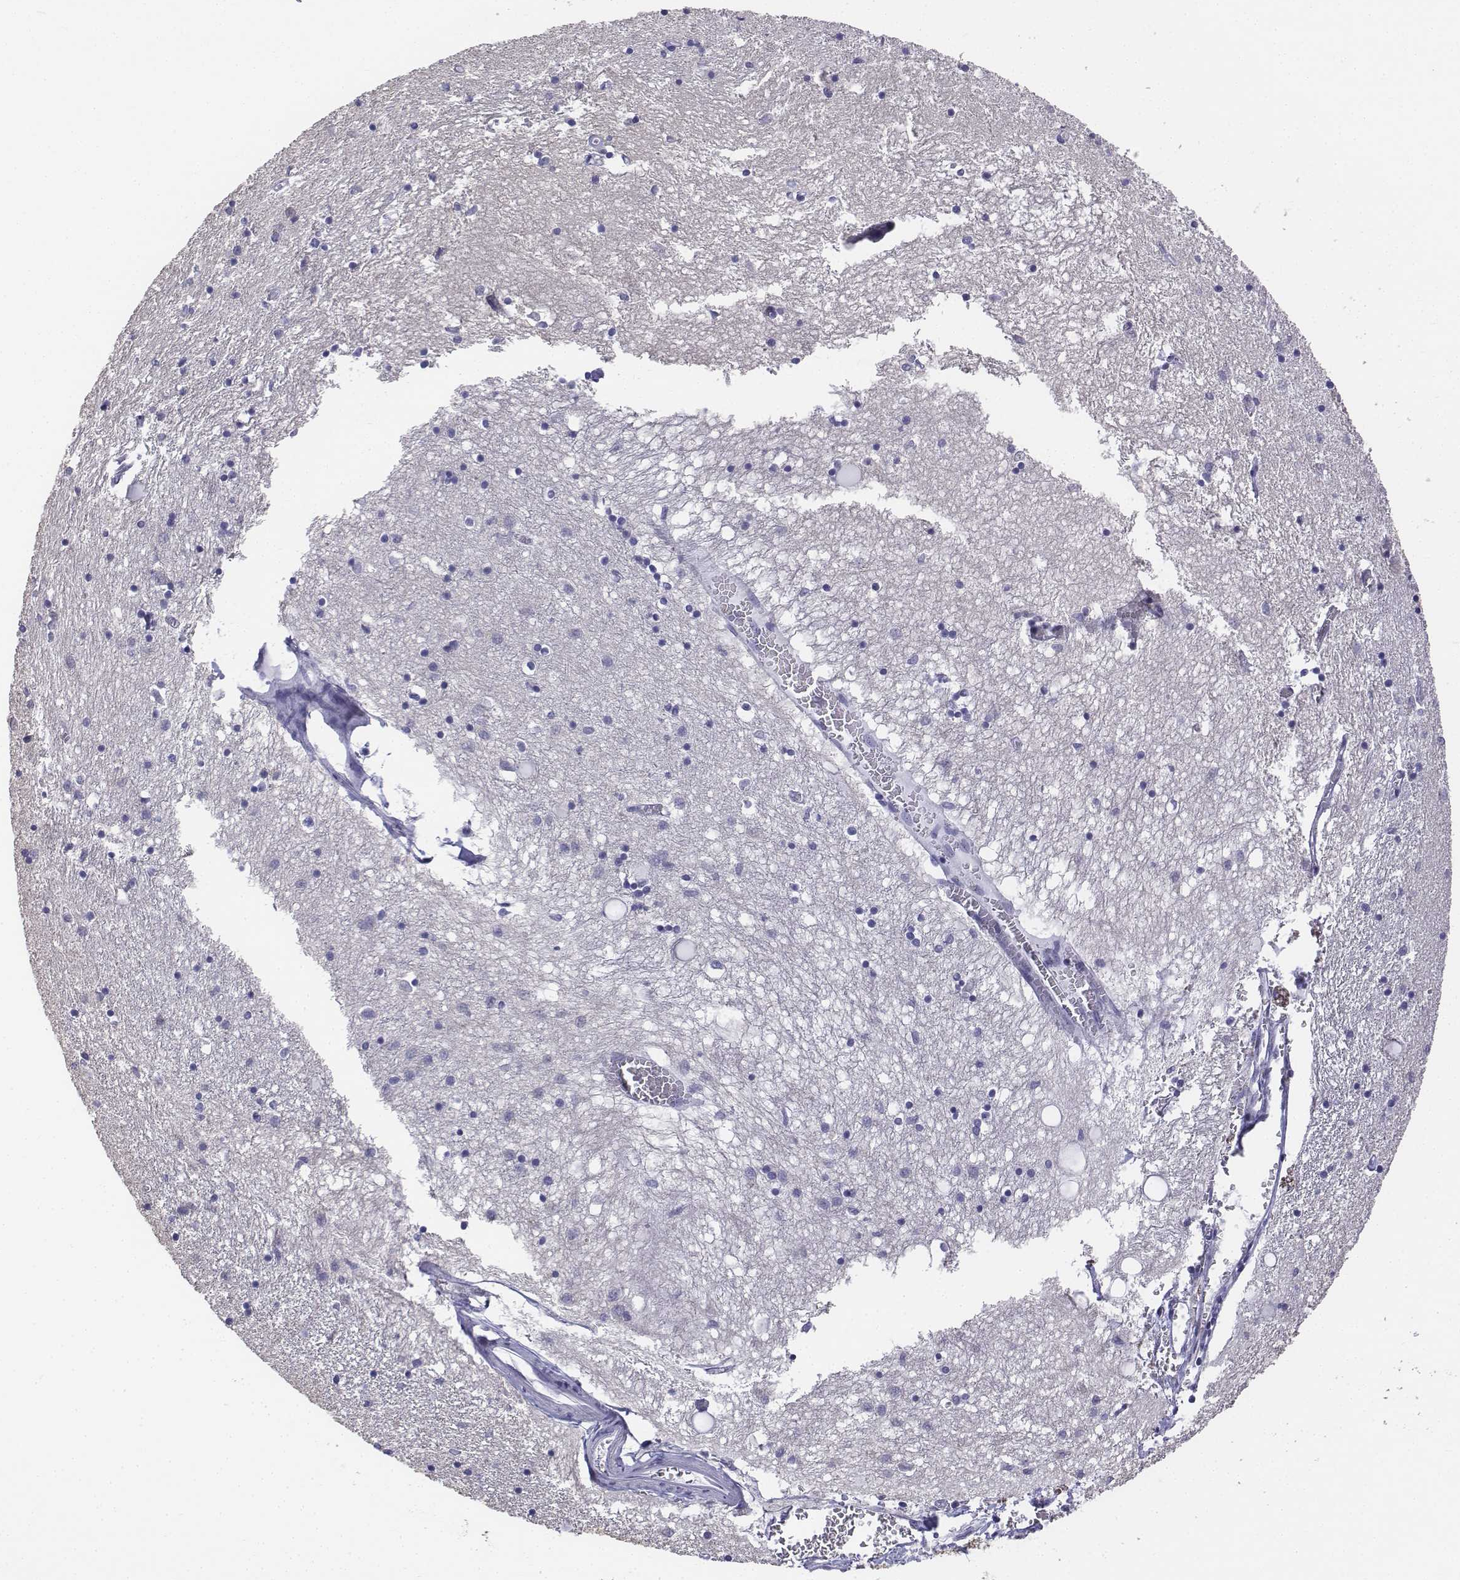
{"staining": {"intensity": "negative", "quantity": "none", "location": "none"}, "tissue": "hippocampus", "cell_type": "Glial cells", "image_type": "normal", "snomed": [{"axis": "morphology", "description": "Normal tissue, NOS"}, {"axis": "topography", "description": "Lateral ventricle wall"}, {"axis": "topography", "description": "Hippocampus"}], "caption": "IHC of benign human hippocampus displays no staining in glial cells.", "gene": "LGSN", "patient": {"sex": "female", "age": 63}}